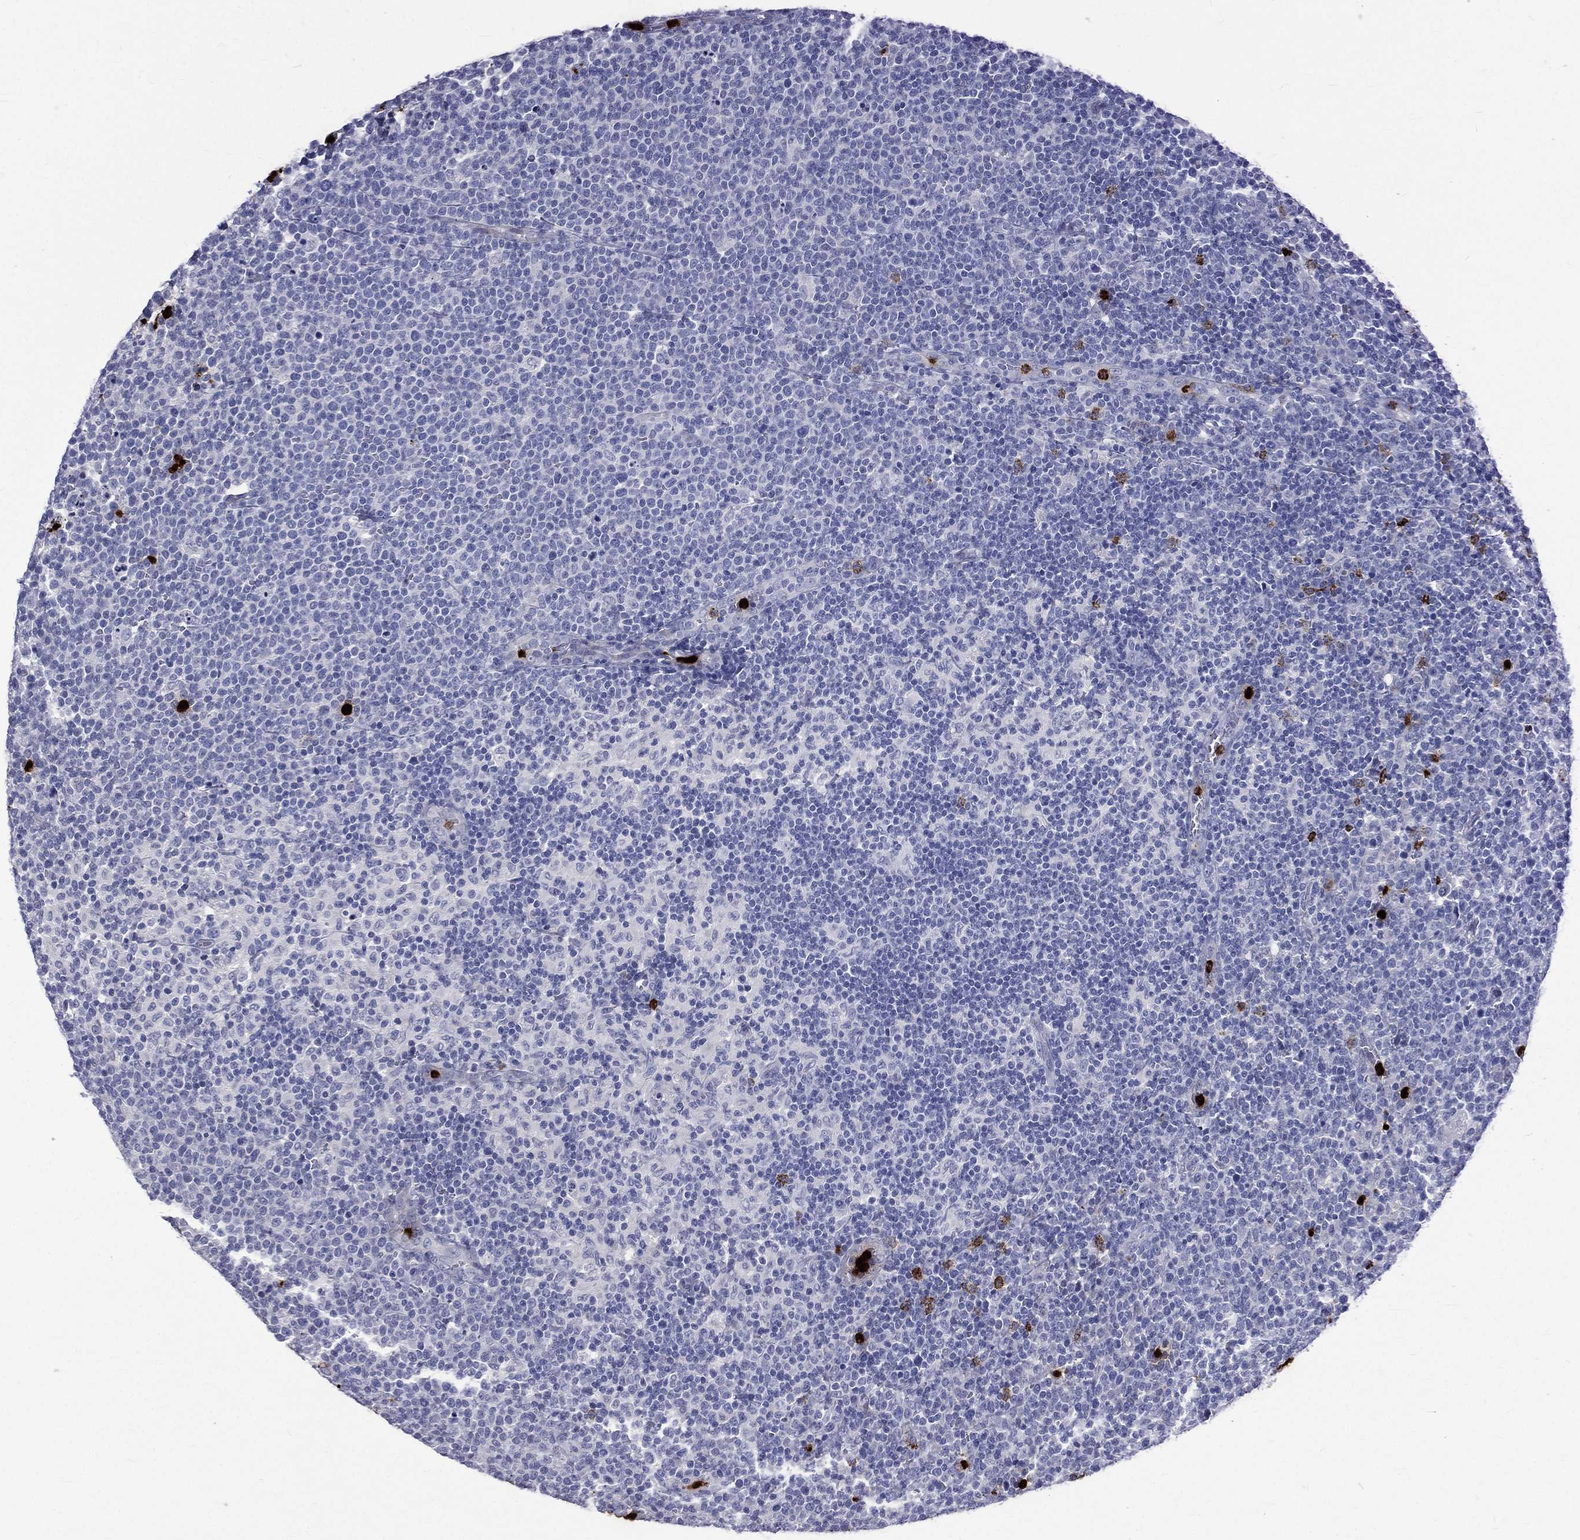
{"staining": {"intensity": "negative", "quantity": "none", "location": "none"}, "tissue": "lymphoma", "cell_type": "Tumor cells", "image_type": "cancer", "snomed": [{"axis": "morphology", "description": "Malignant lymphoma, non-Hodgkin's type, High grade"}, {"axis": "topography", "description": "Lymph node"}], "caption": "This is an immunohistochemistry (IHC) micrograph of human high-grade malignant lymphoma, non-Hodgkin's type. There is no staining in tumor cells.", "gene": "ELANE", "patient": {"sex": "male", "age": 61}}